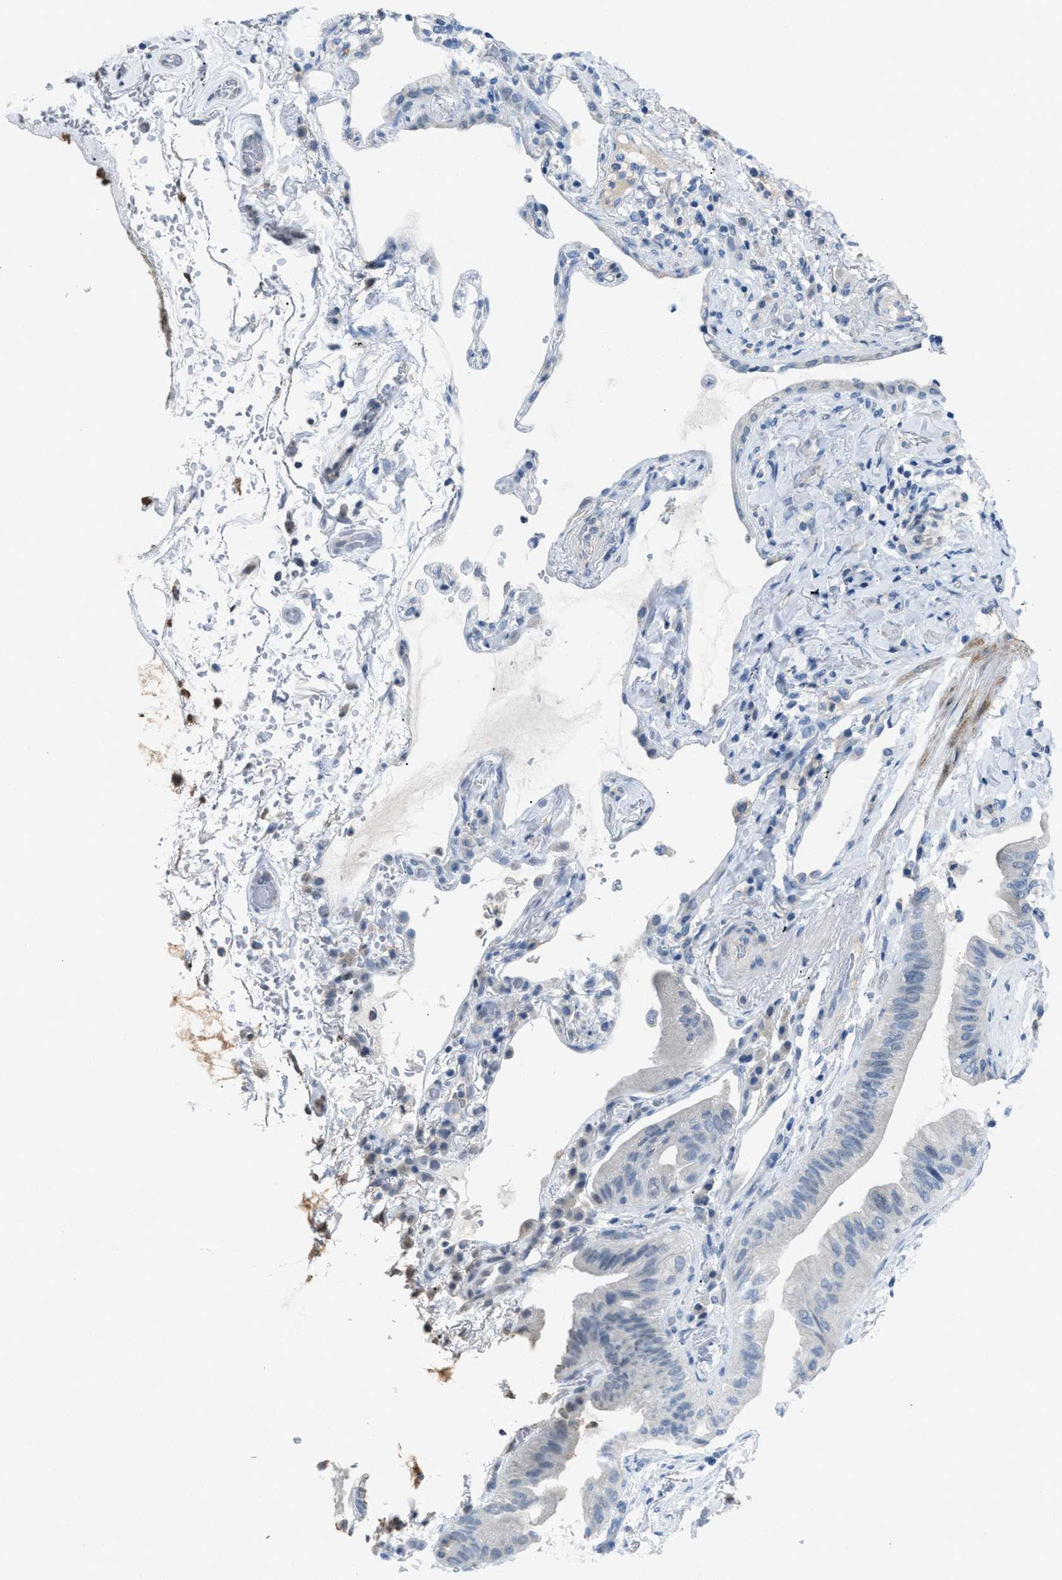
{"staining": {"intensity": "negative", "quantity": "none", "location": "none"}, "tissue": "lung cancer", "cell_type": "Tumor cells", "image_type": "cancer", "snomed": [{"axis": "morphology", "description": "Normal tissue, NOS"}, {"axis": "morphology", "description": "Adenocarcinoma, NOS"}, {"axis": "topography", "description": "Bronchus"}, {"axis": "topography", "description": "Lung"}], "caption": "DAB (3,3'-diaminobenzidine) immunohistochemical staining of adenocarcinoma (lung) shows no significant staining in tumor cells. (DAB (3,3'-diaminobenzidine) IHC visualized using brightfield microscopy, high magnification).", "gene": "SLC5A5", "patient": {"sex": "female", "age": 70}}